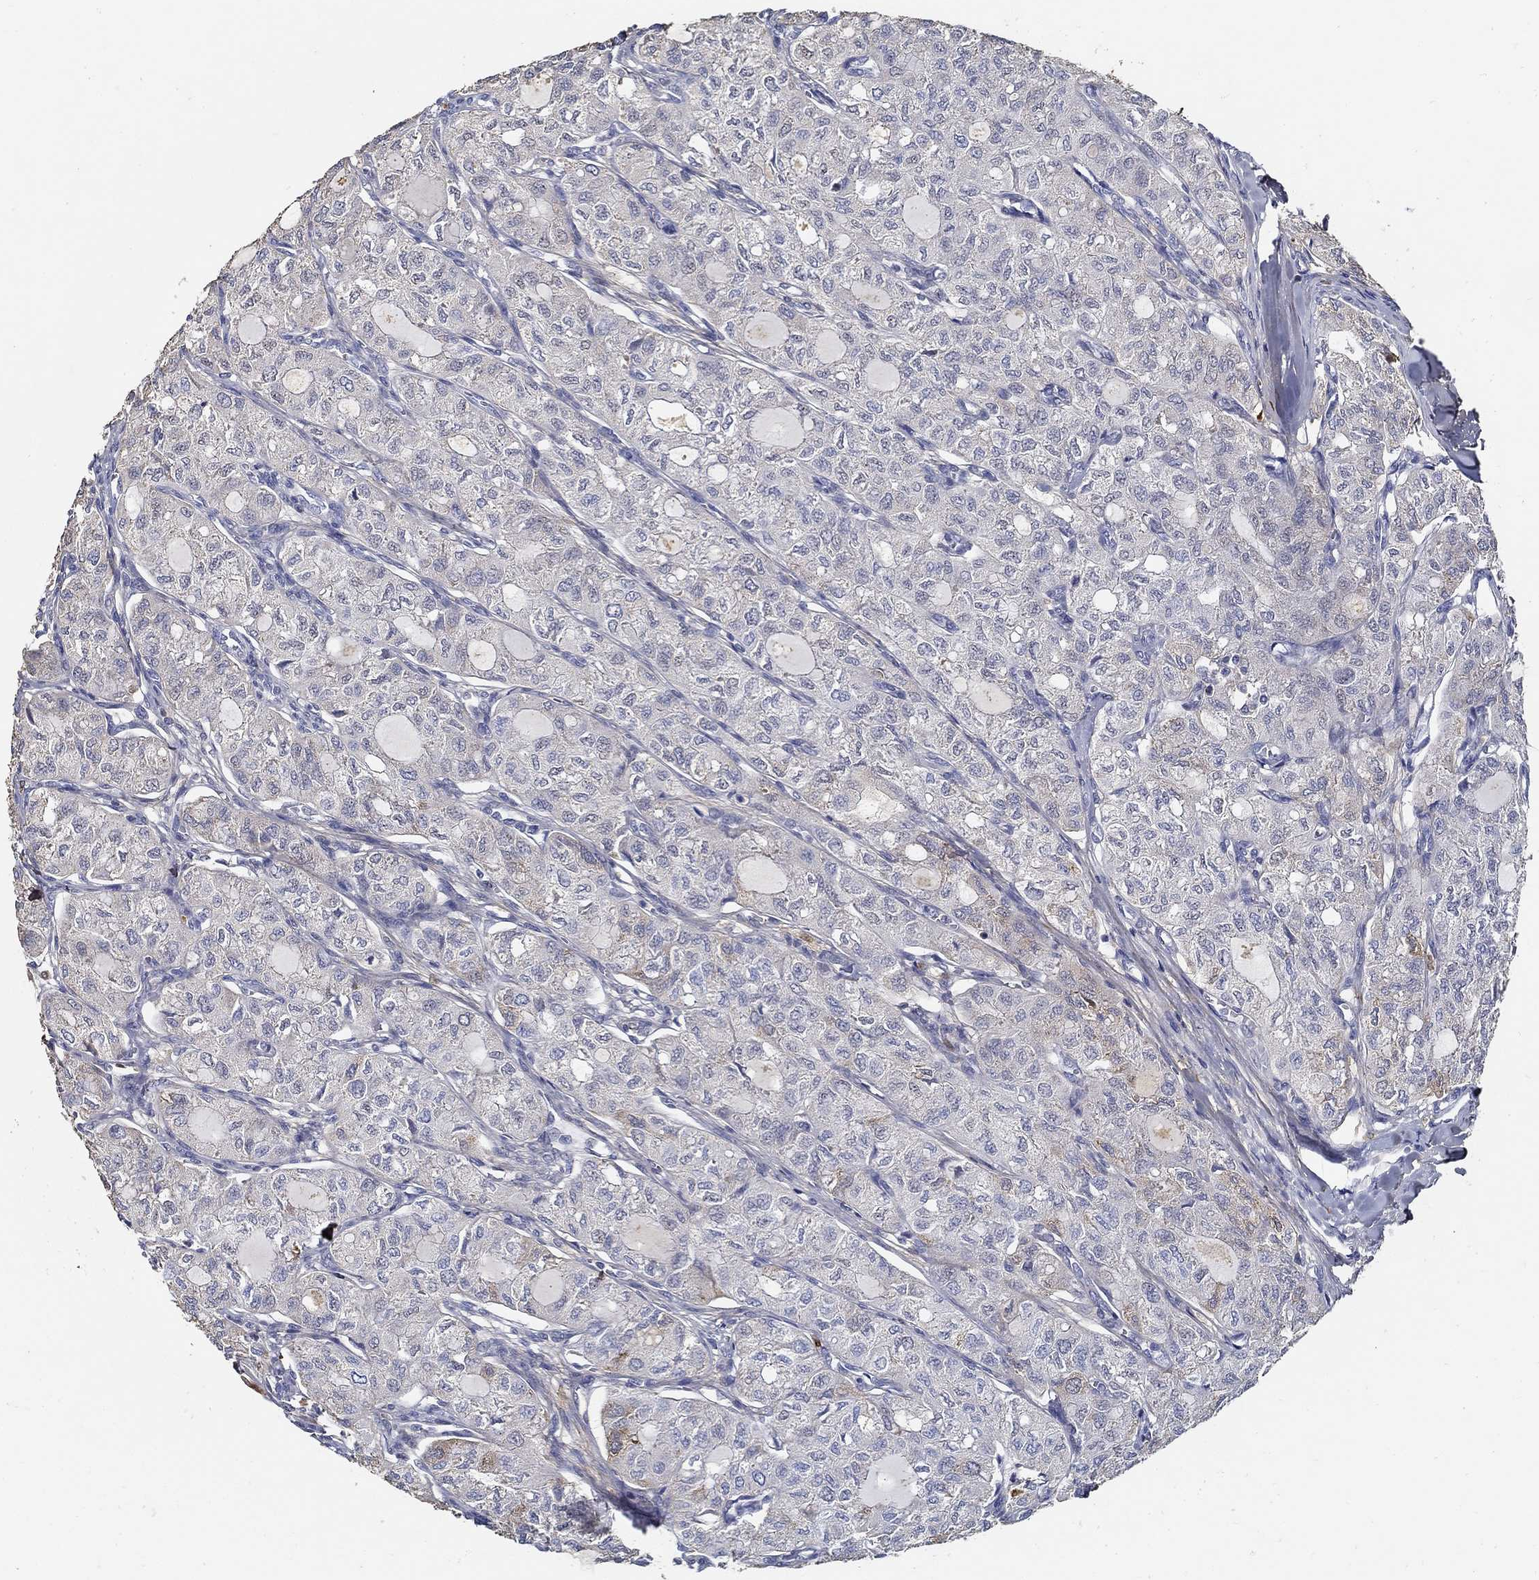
{"staining": {"intensity": "strong", "quantity": "<25%", "location": "cytoplasmic/membranous"}, "tissue": "thyroid cancer", "cell_type": "Tumor cells", "image_type": "cancer", "snomed": [{"axis": "morphology", "description": "Follicular adenoma carcinoma, NOS"}, {"axis": "topography", "description": "Thyroid gland"}], "caption": "A photomicrograph of human thyroid follicular adenoma carcinoma stained for a protein demonstrates strong cytoplasmic/membranous brown staining in tumor cells. (Stains: DAB (3,3'-diaminobenzidine) in brown, nuclei in blue, Microscopy: brightfield microscopy at high magnification).", "gene": "TGFBI", "patient": {"sex": "male", "age": 75}}